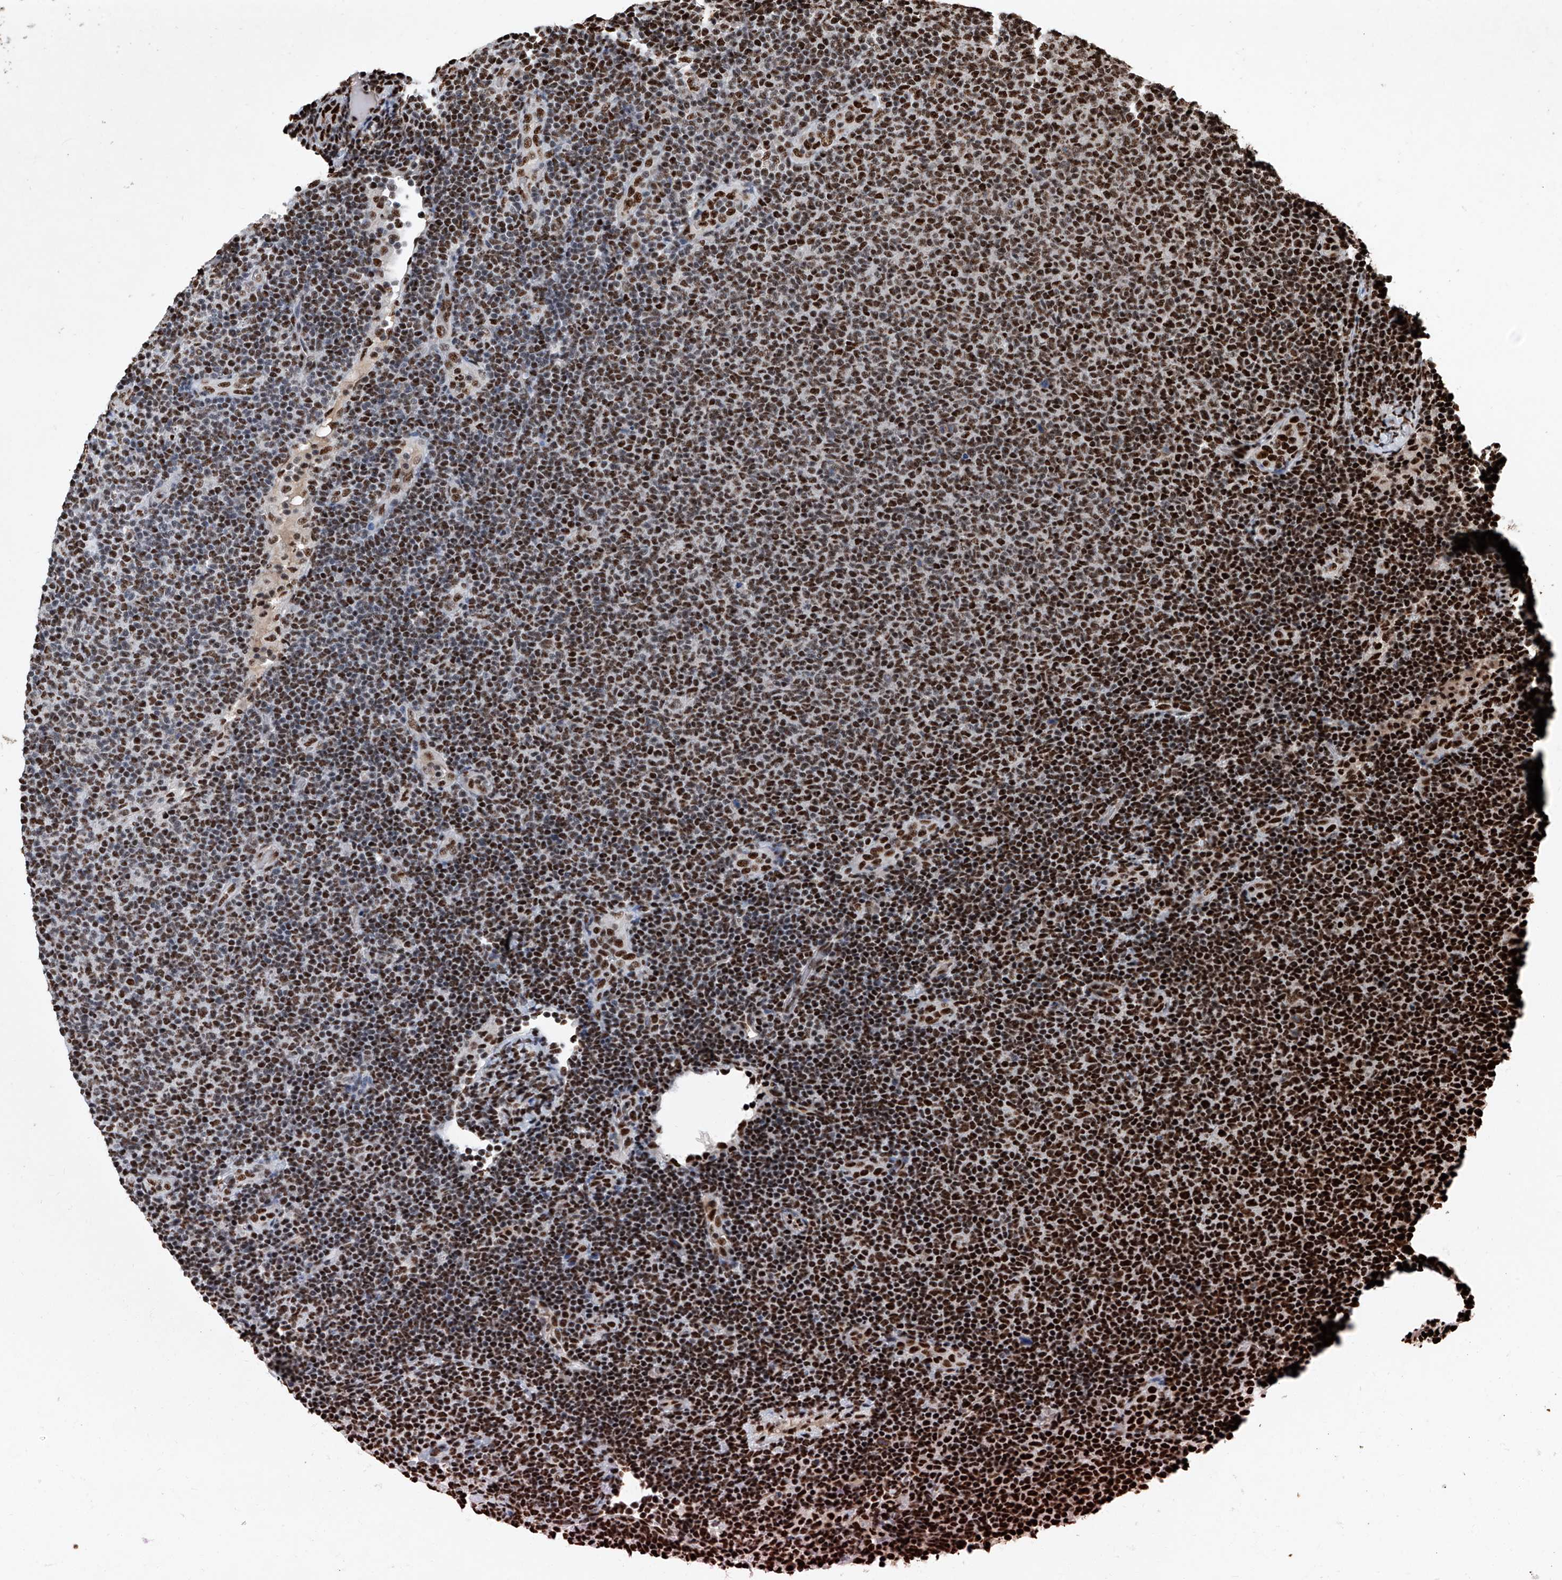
{"staining": {"intensity": "strong", "quantity": "25%-75%", "location": "nuclear"}, "tissue": "lymphoma", "cell_type": "Tumor cells", "image_type": "cancer", "snomed": [{"axis": "morphology", "description": "Malignant lymphoma, non-Hodgkin's type, Low grade"}, {"axis": "topography", "description": "Lymph node"}], "caption": "IHC of human lymphoma displays high levels of strong nuclear staining in approximately 25%-75% of tumor cells. The staining was performed using DAB, with brown indicating positive protein expression. Nuclei are stained blue with hematoxylin.", "gene": "DDX39B", "patient": {"sex": "male", "age": 66}}